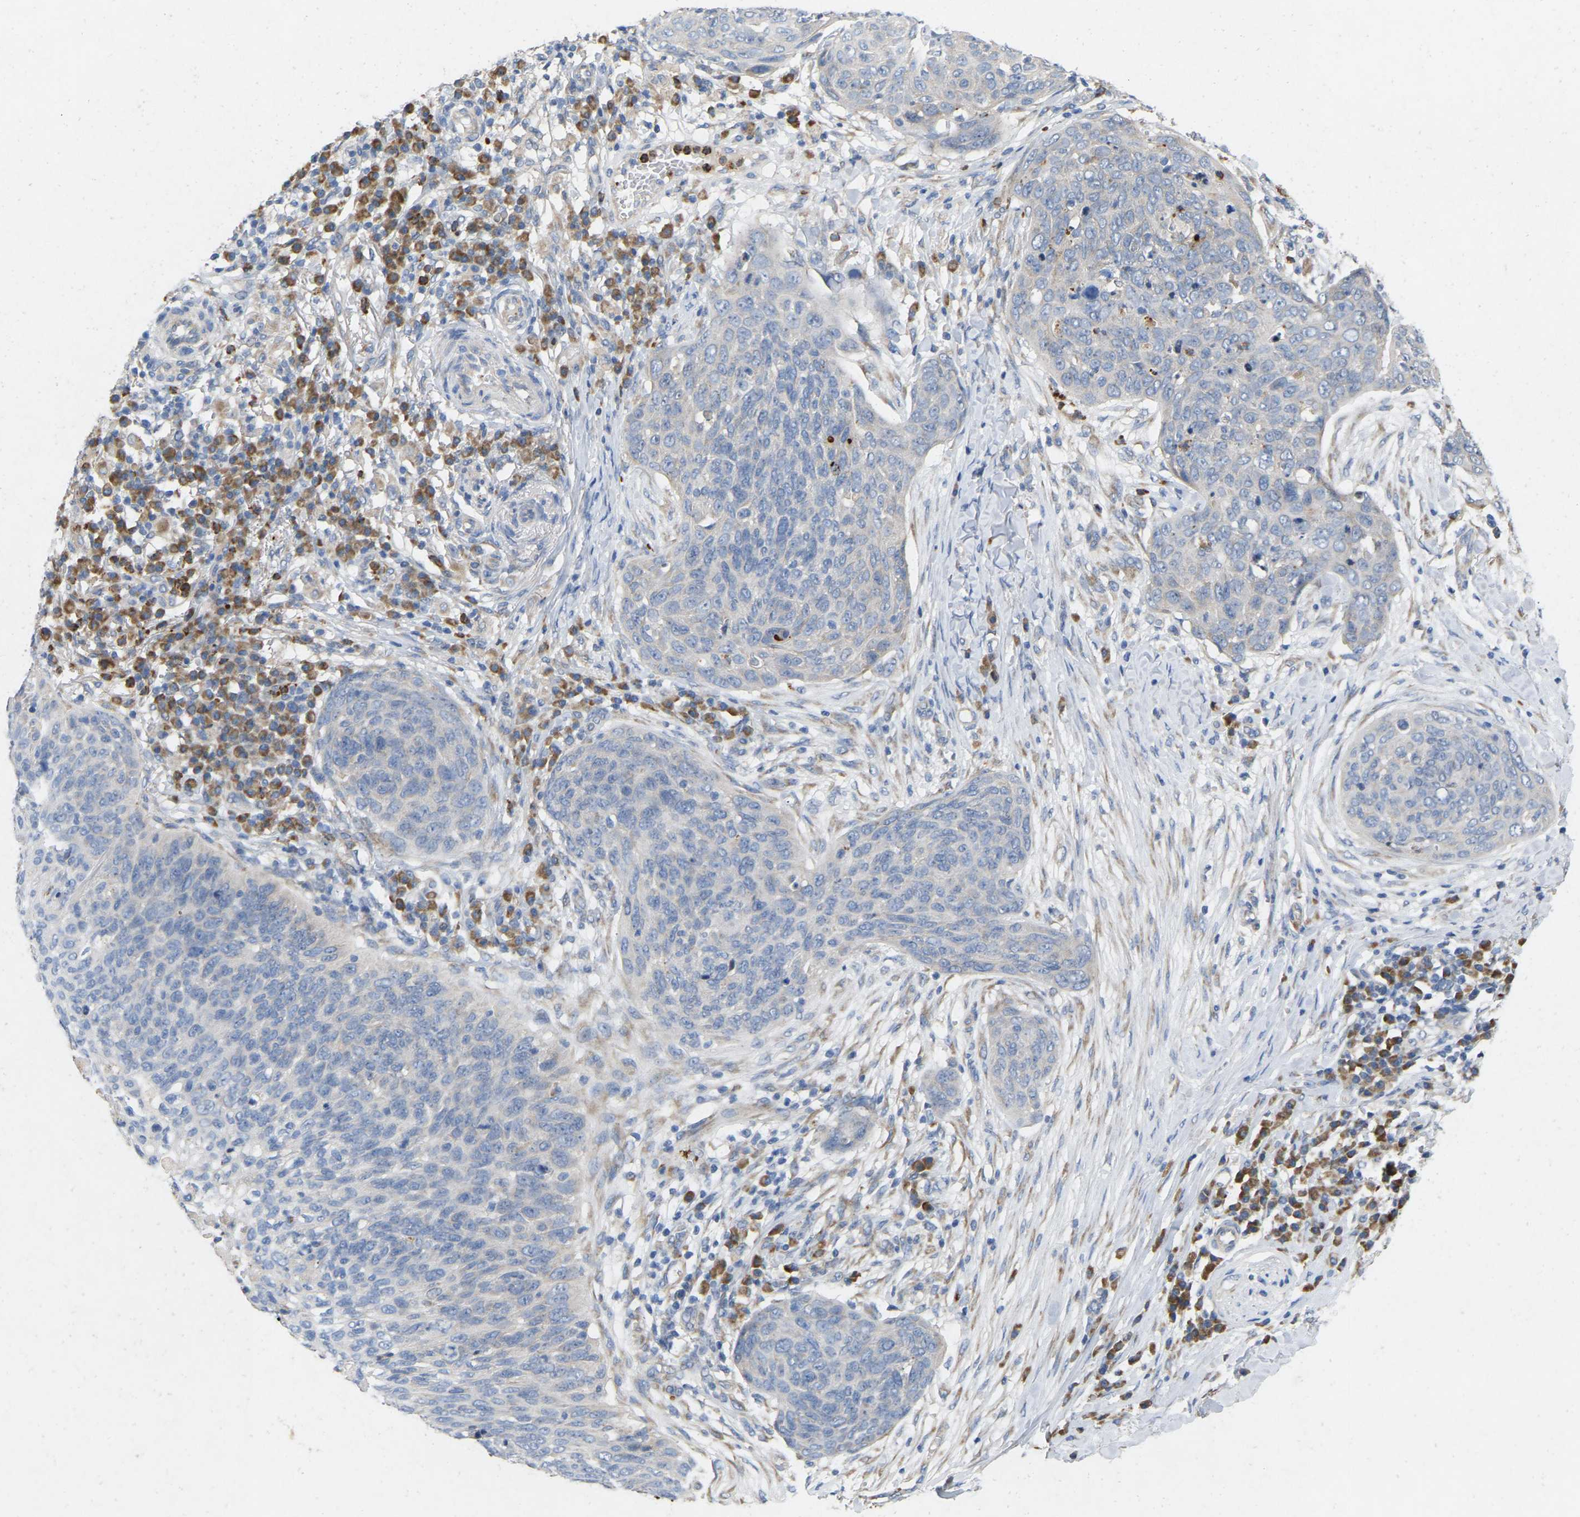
{"staining": {"intensity": "negative", "quantity": "none", "location": "none"}, "tissue": "skin cancer", "cell_type": "Tumor cells", "image_type": "cancer", "snomed": [{"axis": "morphology", "description": "Squamous cell carcinoma in situ, NOS"}, {"axis": "morphology", "description": "Squamous cell carcinoma, NOS"}, {"axis": "topography", "description": "Skin"}], "caption": "The photomicrograph demonstrates no significant staining in tumor cells of skin cancer (squamous cell carcinoma).", "gene": "RHEB", "patient": {"sex": "male", "age": 93}}